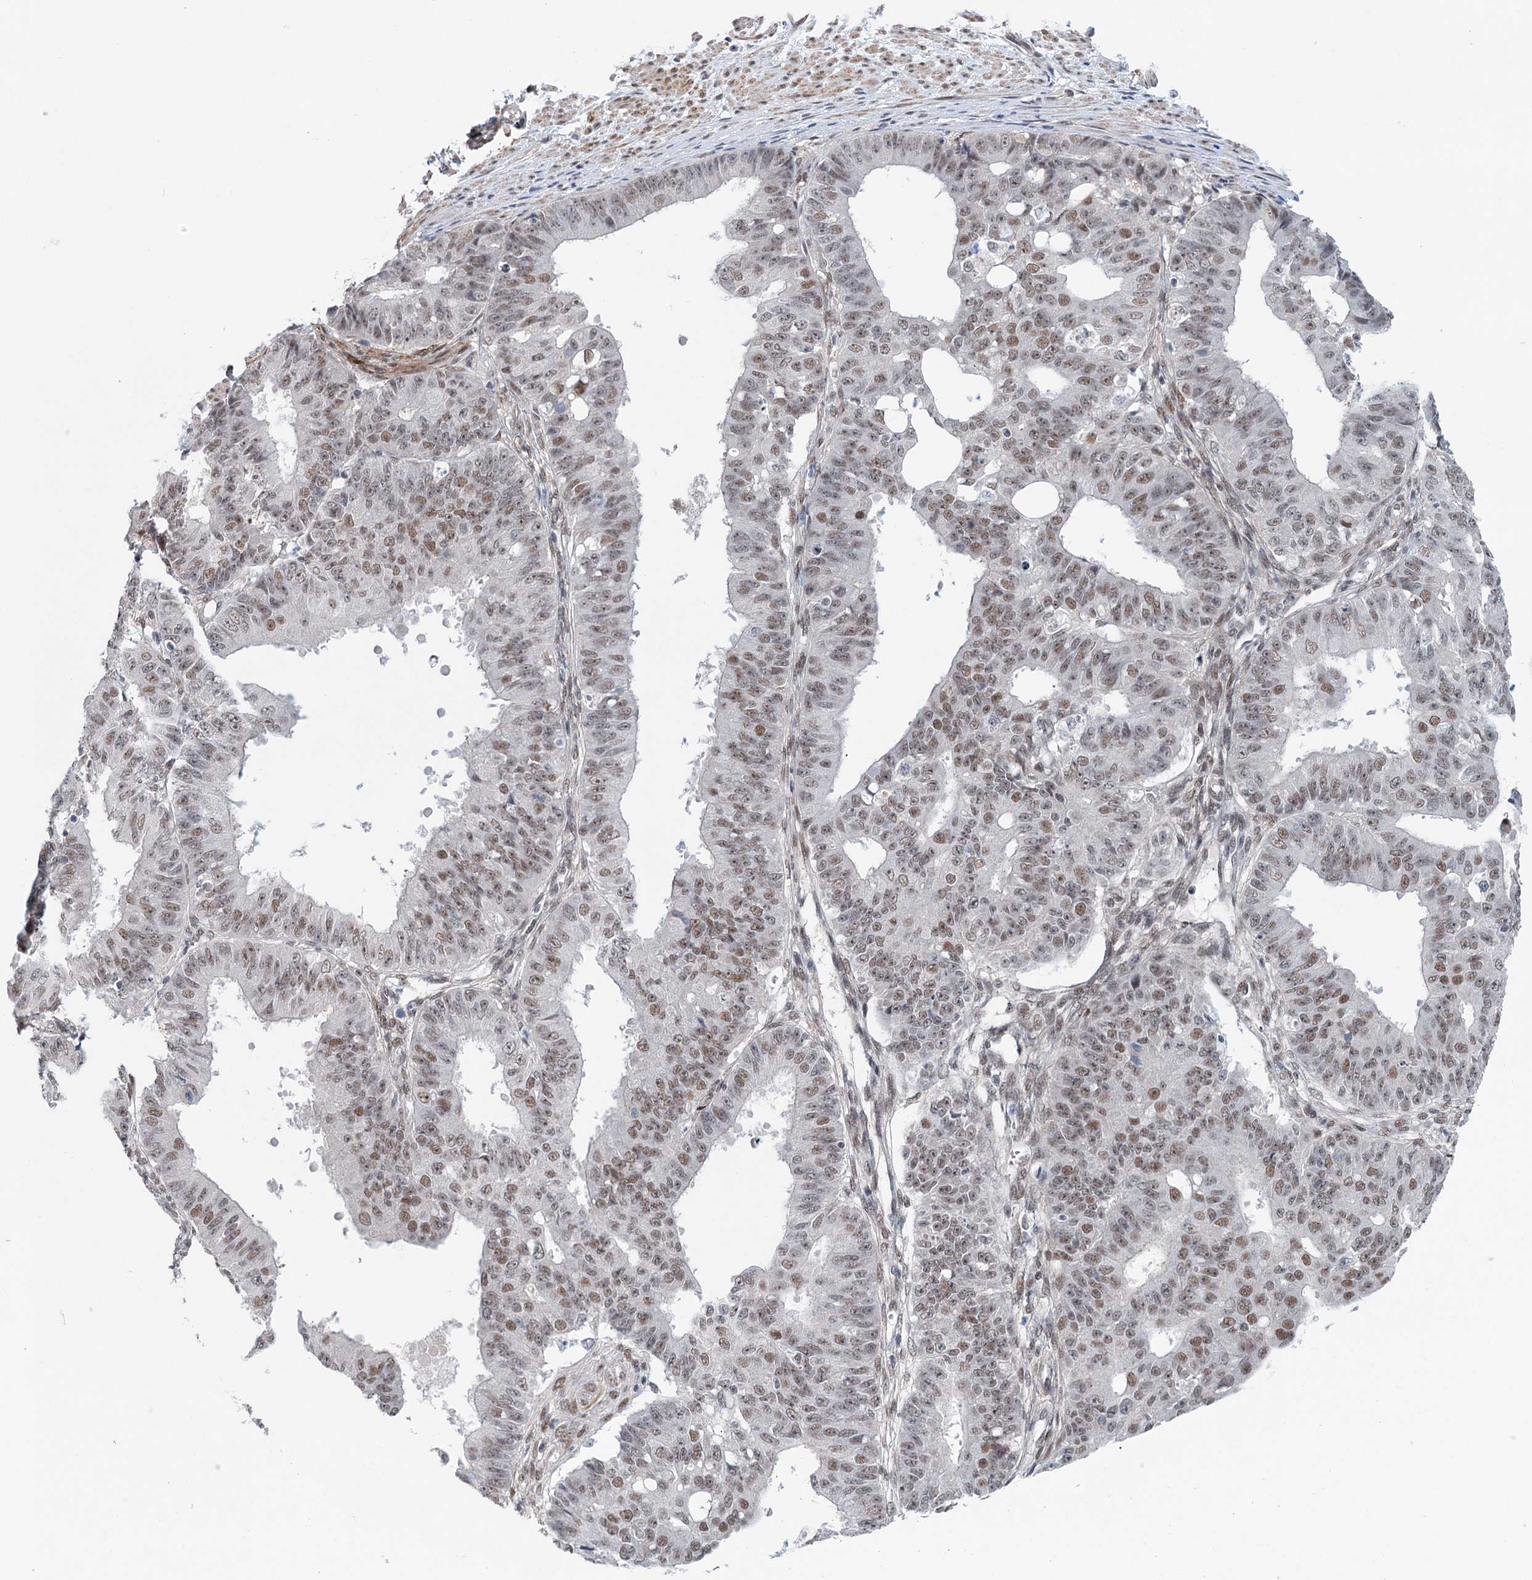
{"staining": {"intensity": "moderate", "quantity": "25%-75%", "location": "nuclear"}, "tissue": "ovarian cancer", "cell_type": "Tumor cells", "image_type": "cancer", "snomed": [{"axis": "morphology", "description": "Carcinoma, endometroid"}, {"axis": "topography", "description": "Appendix"}, {"axis": "topography", "description": "Ovary"}], "caption": "Ovarian endometroid carcinoma stained for a protein exhibits moderate nuclear positivity in tumor cells.", "gene": "FAM53A", "patient": {"sex": "female", "age": 42}}